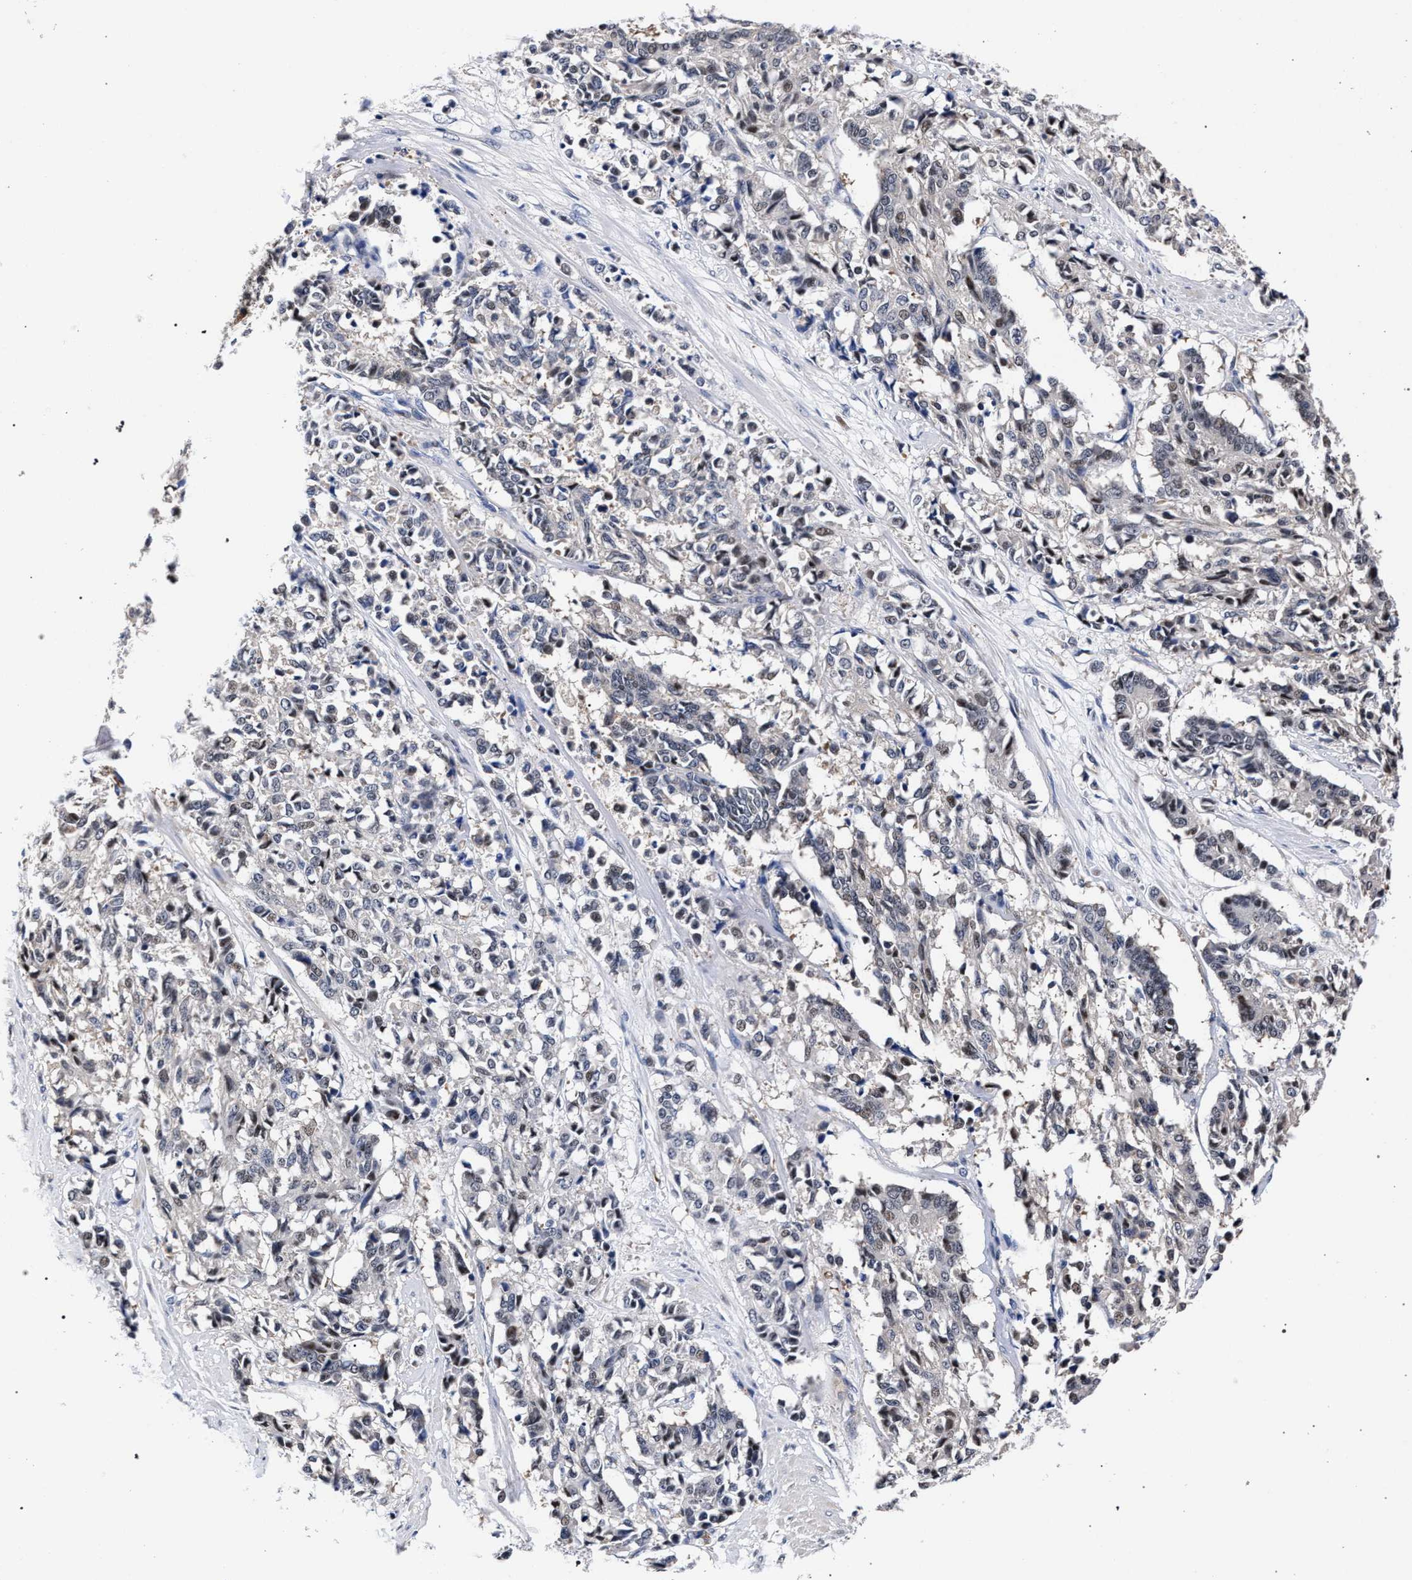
{"staining": {"intensity": "weak", "quantity": "<25%", "location": "nuclear"}, "tissue": "cervical cancer", "cell_type": "Tumor cells", "image_type": "cancer", "snomed": [{"axis": "morphology", "description": "Squamous cell carcinoma, NOS"}, {"axis": "topography", "description": "Cervix"}], "caption": "Tumor cells show no significant protein positivity in cervical cancer (squamous cell carcinoma).", "gene": "ZNF462", "patient": {"sex": "female", "age": 35}}